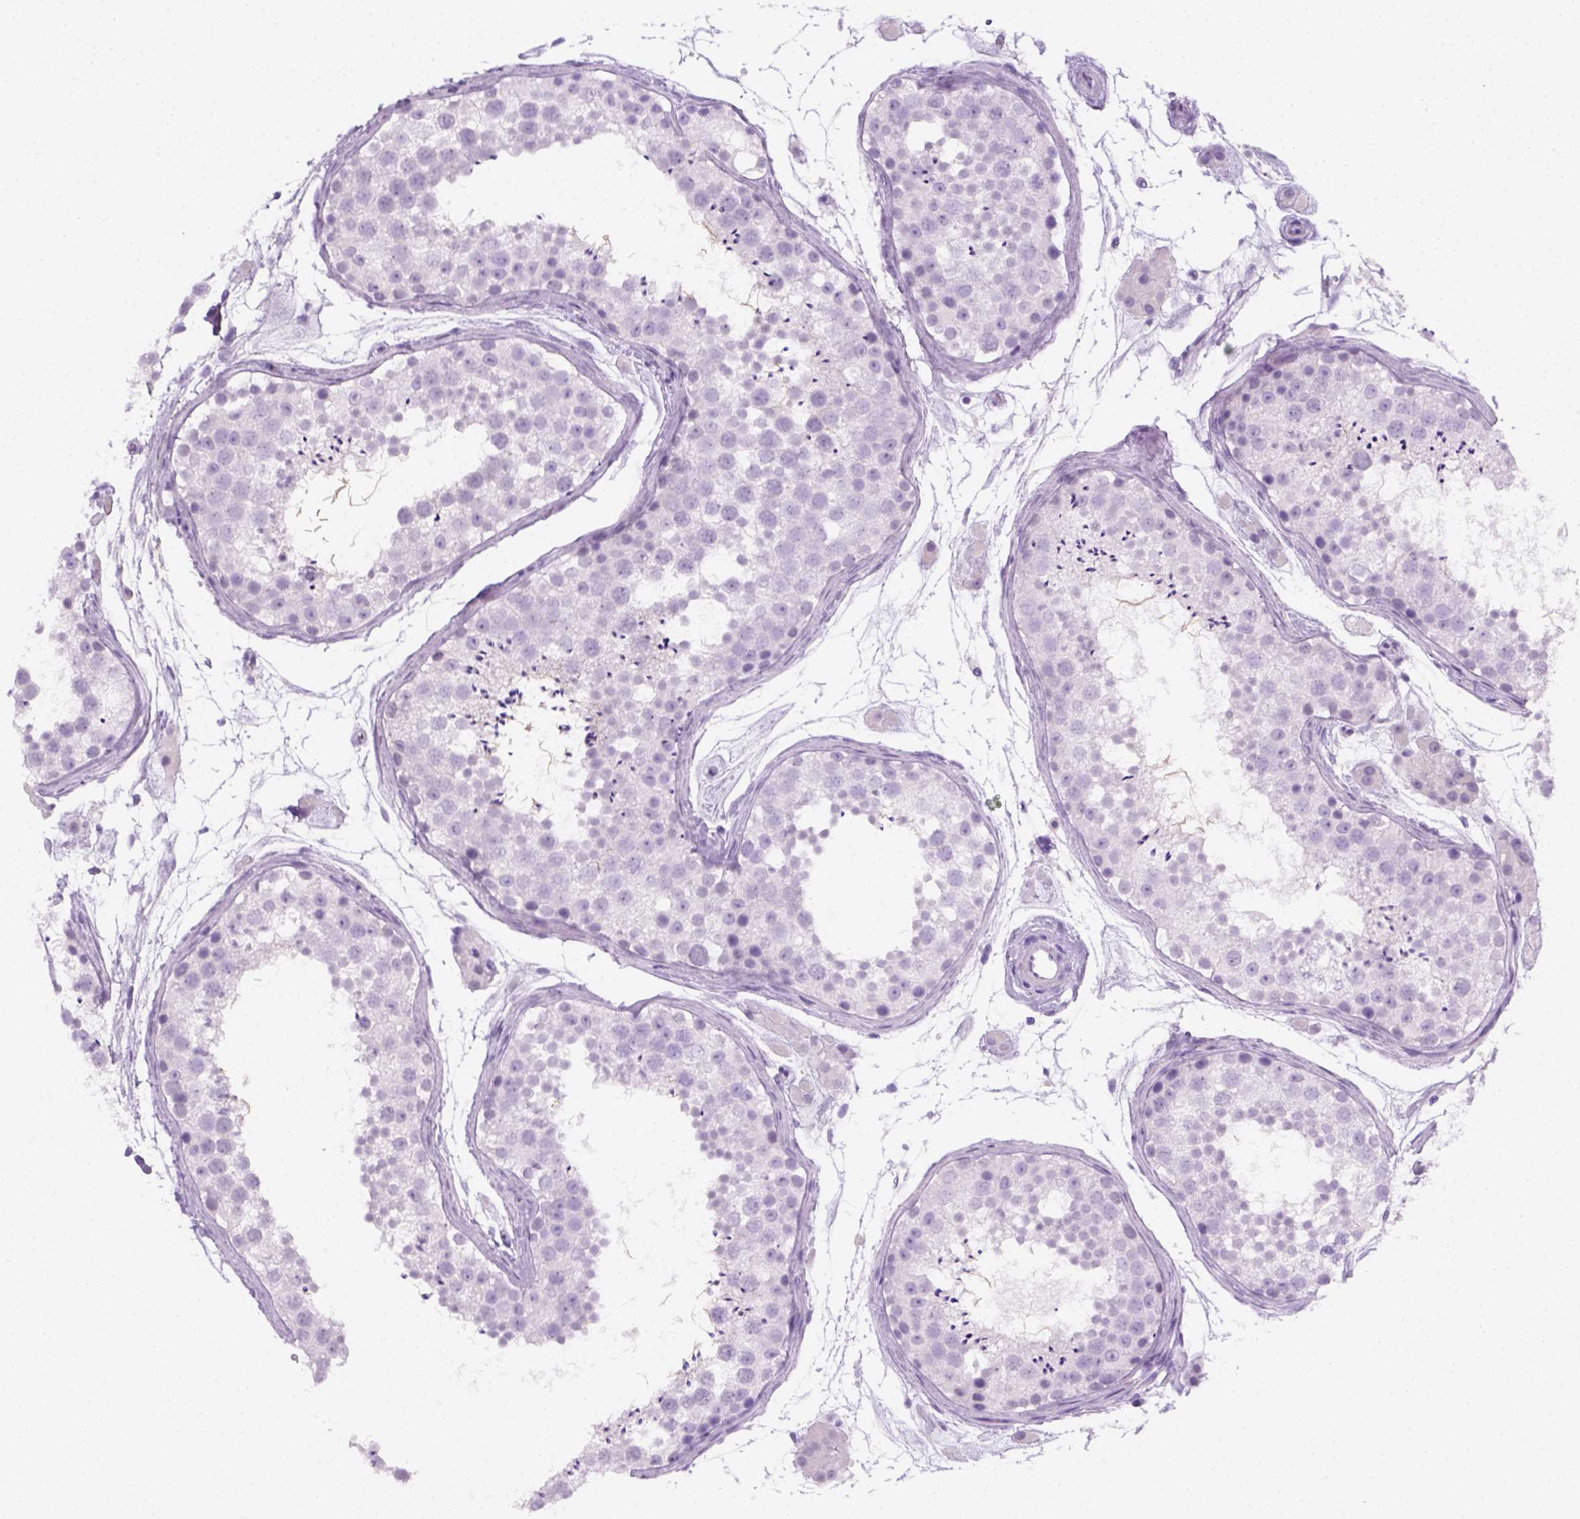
{"staining": {"intensity": "negative", "quantity": "none", "location": "none"}, "tissue": "testis", "cell_type": "Cells in seminiferous ducts", "image_type": "normal", "snomed": [{"axis": "morphology", "description": "Normal tissue, NOS"}, {"axis": "topography", "description": "Testis"}], "caption": "The histopathology image exhibits no staining of cells in seminiferous ducts in unremarkable testis. (DAB immunohistochemistry, high magnification).", "gene": "AQP3", "patient": {"sex": "male", "age": 41}}